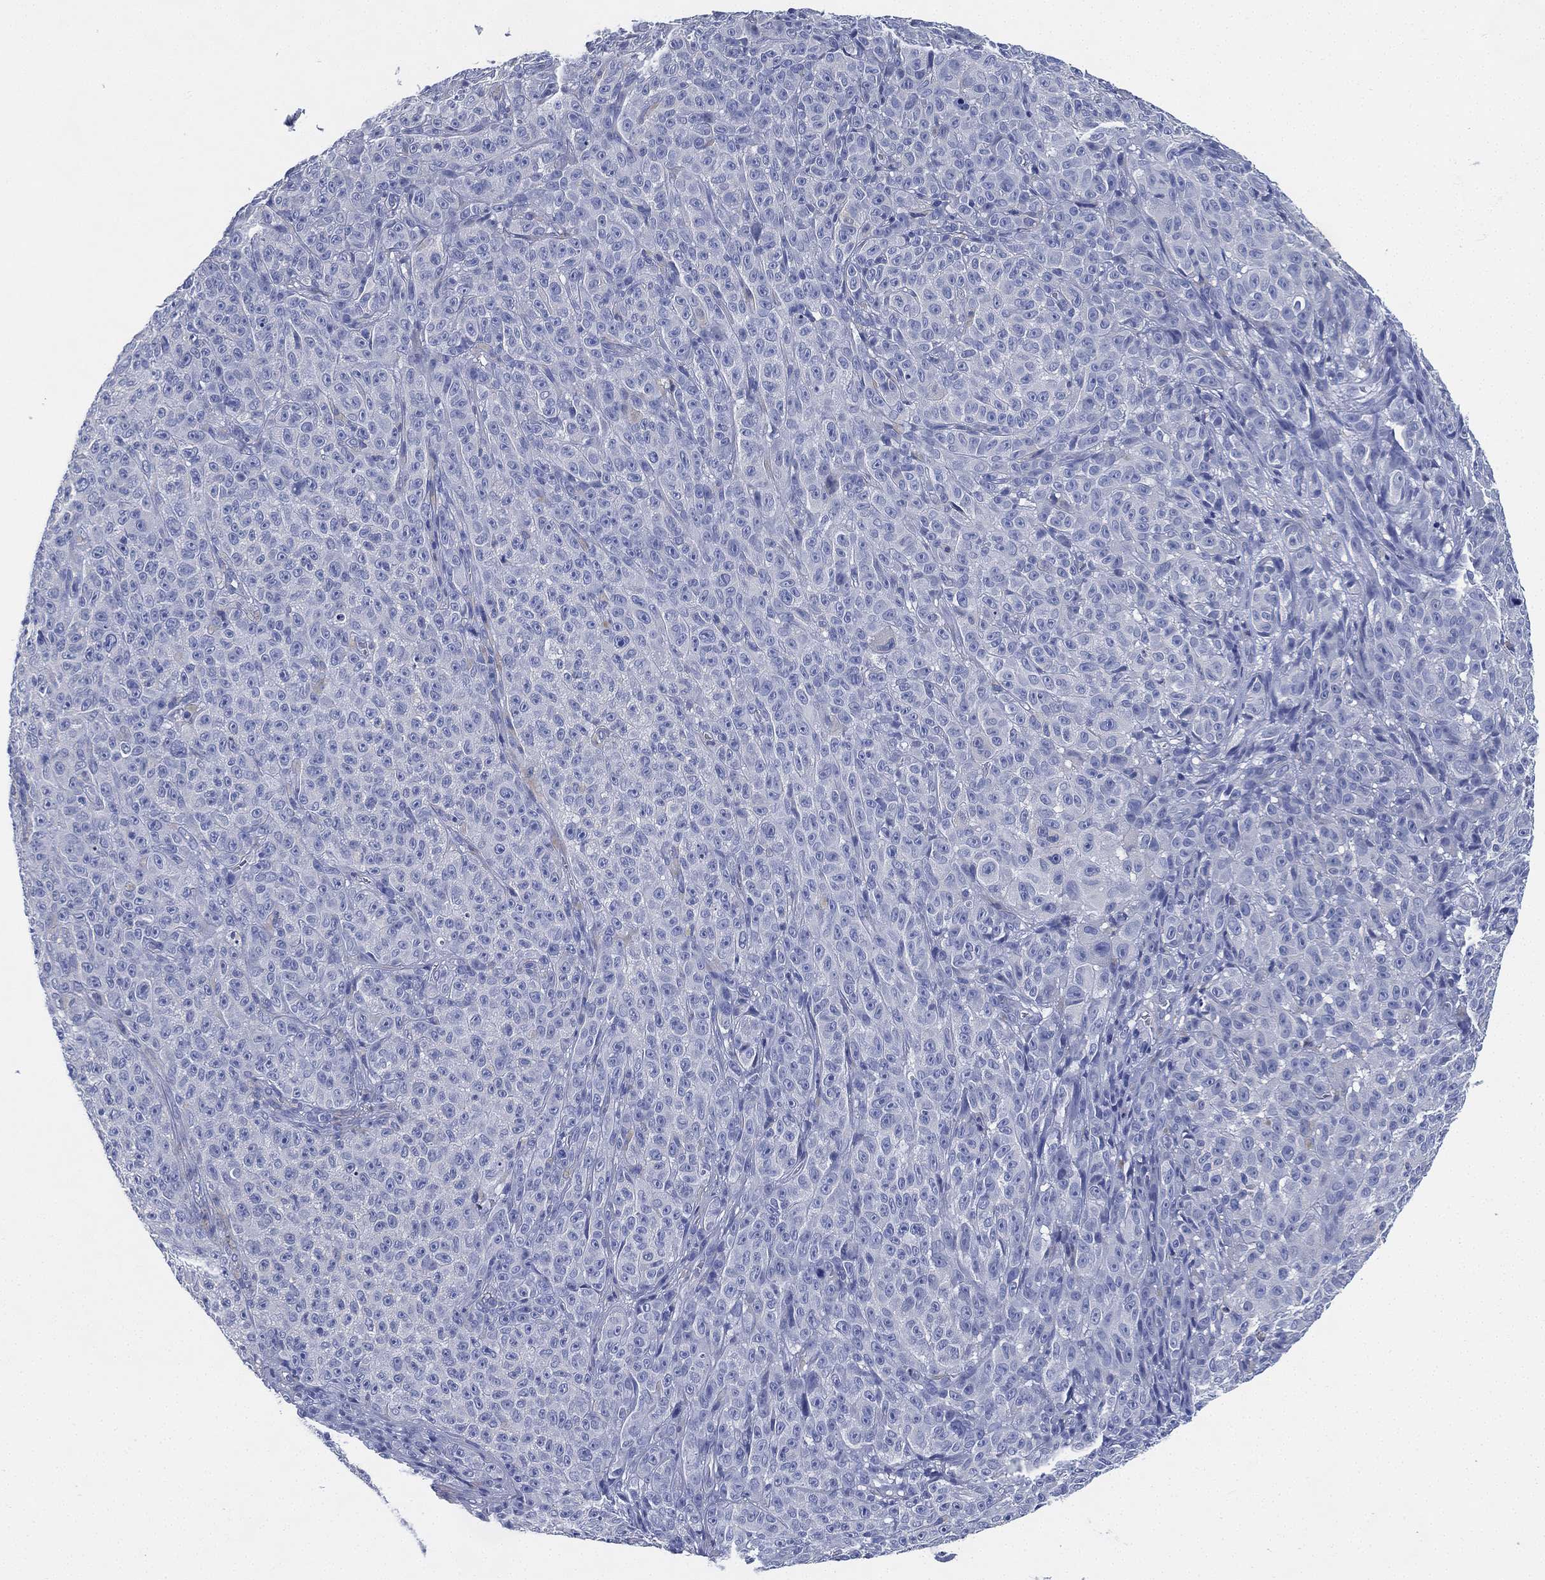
{"staining": {"intensity": "negative", "quantity": "none", "location": "none"}, "tissue": "melanoma", "cell_type": "Tumor cells", "image_type": "cancer", "snomed": [{"axis": "morphology", "description": "Malignant melanoma, NOS"}, {"axis": "topography", "description": "Skin"}], "caption": "Tumor cells show no significant positivity in malignant melanoma.", "gene": "CCDC70", "patient": {"sex": "female", "age": 82}}